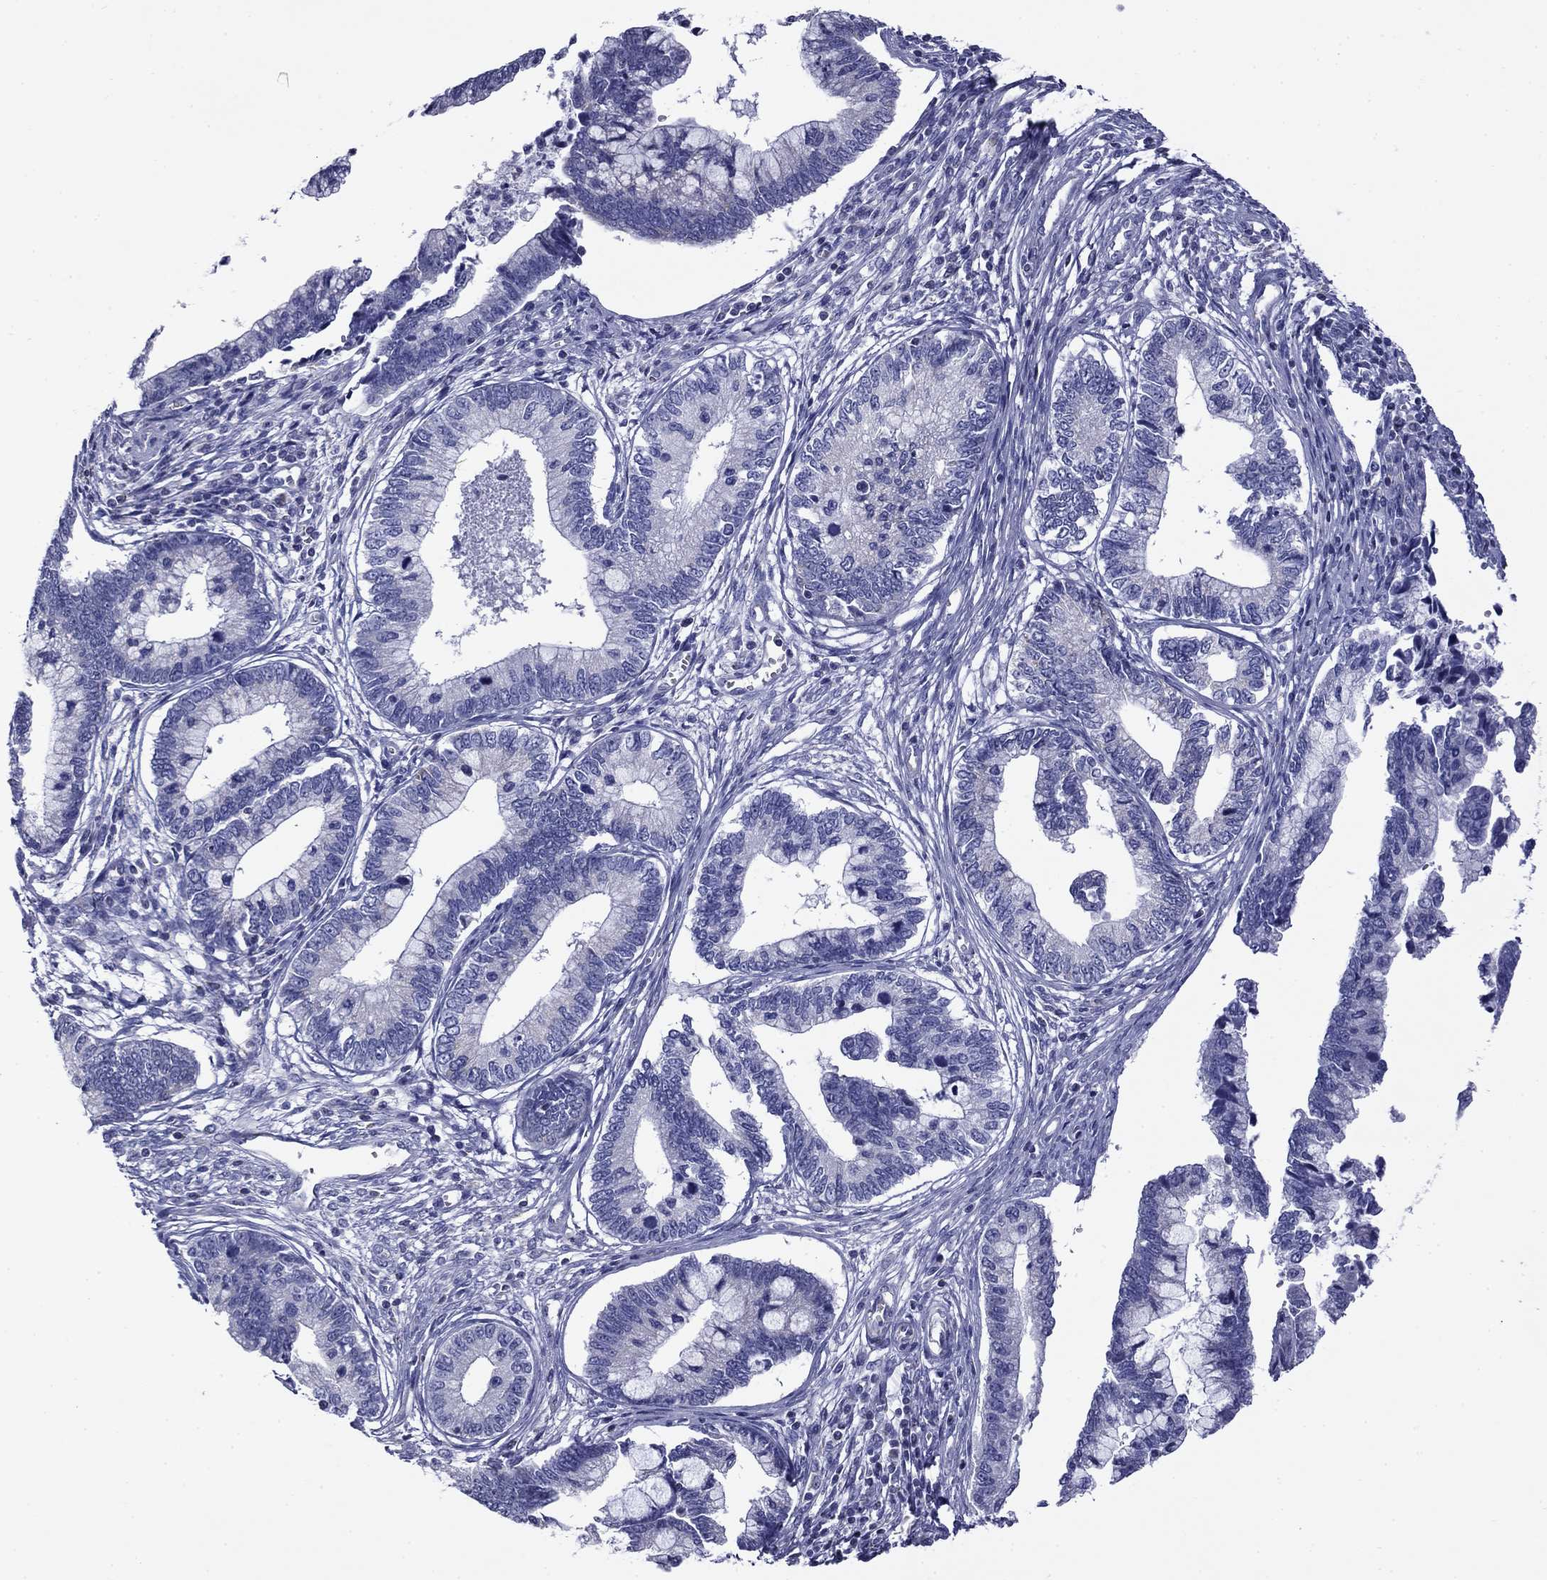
{"staining": {"intensity": "weak", "quantity": "<25%", "location": "cytoplasmic/membranous"}, "tissue": "cervical cancer", "cell_type": "Tumor cells", "image_type": "cancer", "snomed": [{"axis": "morphology", "description": "Adenocarcinoma, NOS"}, {"axis": "topography", "description": "Cervix"}], "caption": "Adenocarcinoma (cervical) stained for a protein using immunohistochemistry shows no positivity tumor cells.", "gene": "ACADSB", "patient": {"sex": "female", "age": 44}}